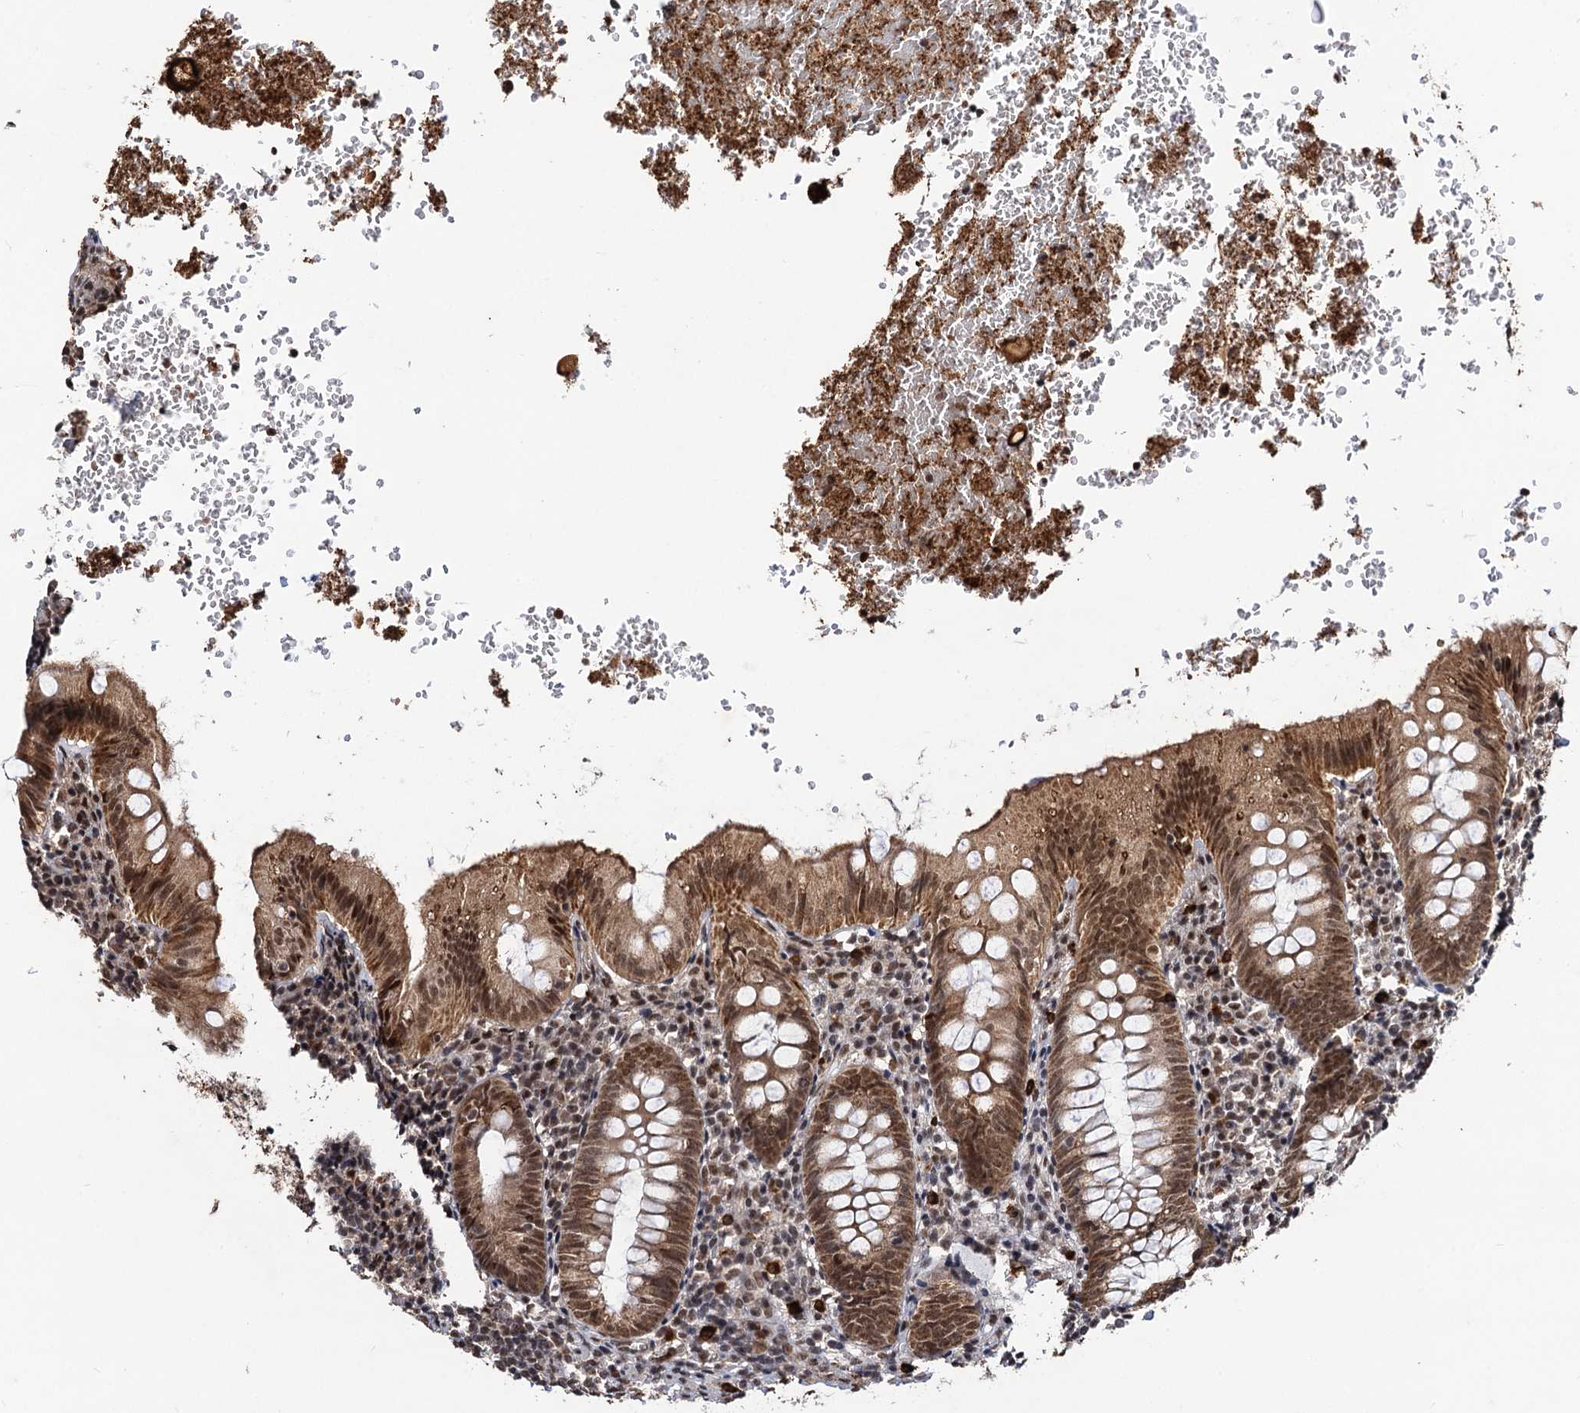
{"staining": {"intensity": "moderate", "quantity": ">75%", "location": "cytoplasmic/membranous,nuclear"}, "tissue": "appendix", "cell_type": "Glandular cells", "image_type": "normal", "snomed": [{"axis": "morphology", "description": "Normal tissue, NOS"}, {"axis": "topography", "description": "Appendix"}], "caption": "Brown immunohistochemical staining in benign appendix shows moderate cytoplasmic/membranous,nuclear positivity in about >75% of glandular cells.", "gene": "SFSWAP", "patient": {"sex": "male", "age": 8}}